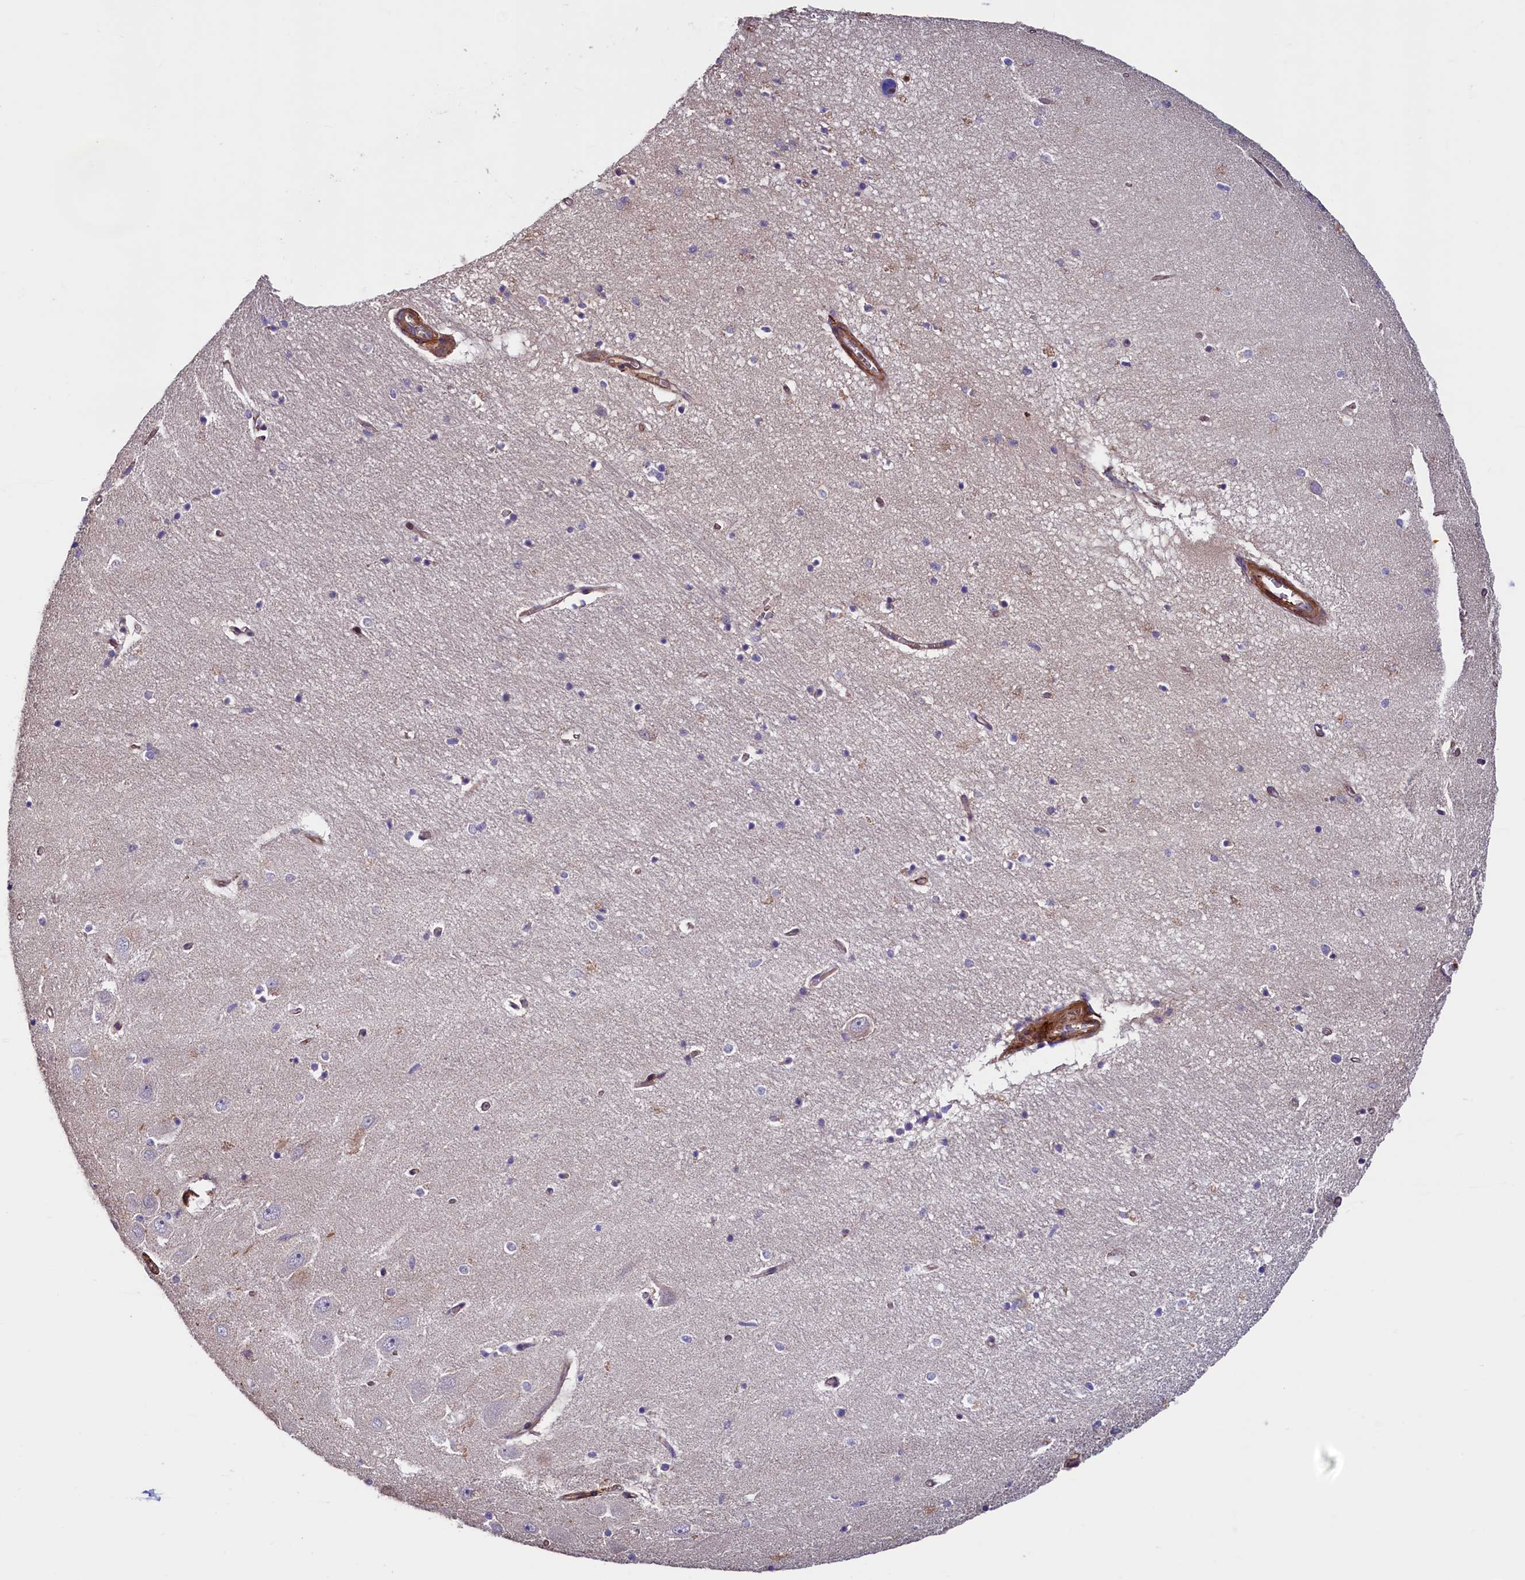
{"staining": {"intensity": "negative", "quantity": "none", "location": "none"}, "tissue": "hippocampus", "cell_type": "Glial cells", "image_type": "normal", "snomed": [{"axis": "morphology", "description": "Normal tissue, NOS"}, {"axis": "topography", "description": "Hippocampus"}], "caption": "A high-resolution histopathology image shows immunohistochemistry staining of unremarkable hippocampus, which shows no significant staining in glial cells.", "gene": "DUOXA1", "patient": {"sex": "female", "age": 64}}